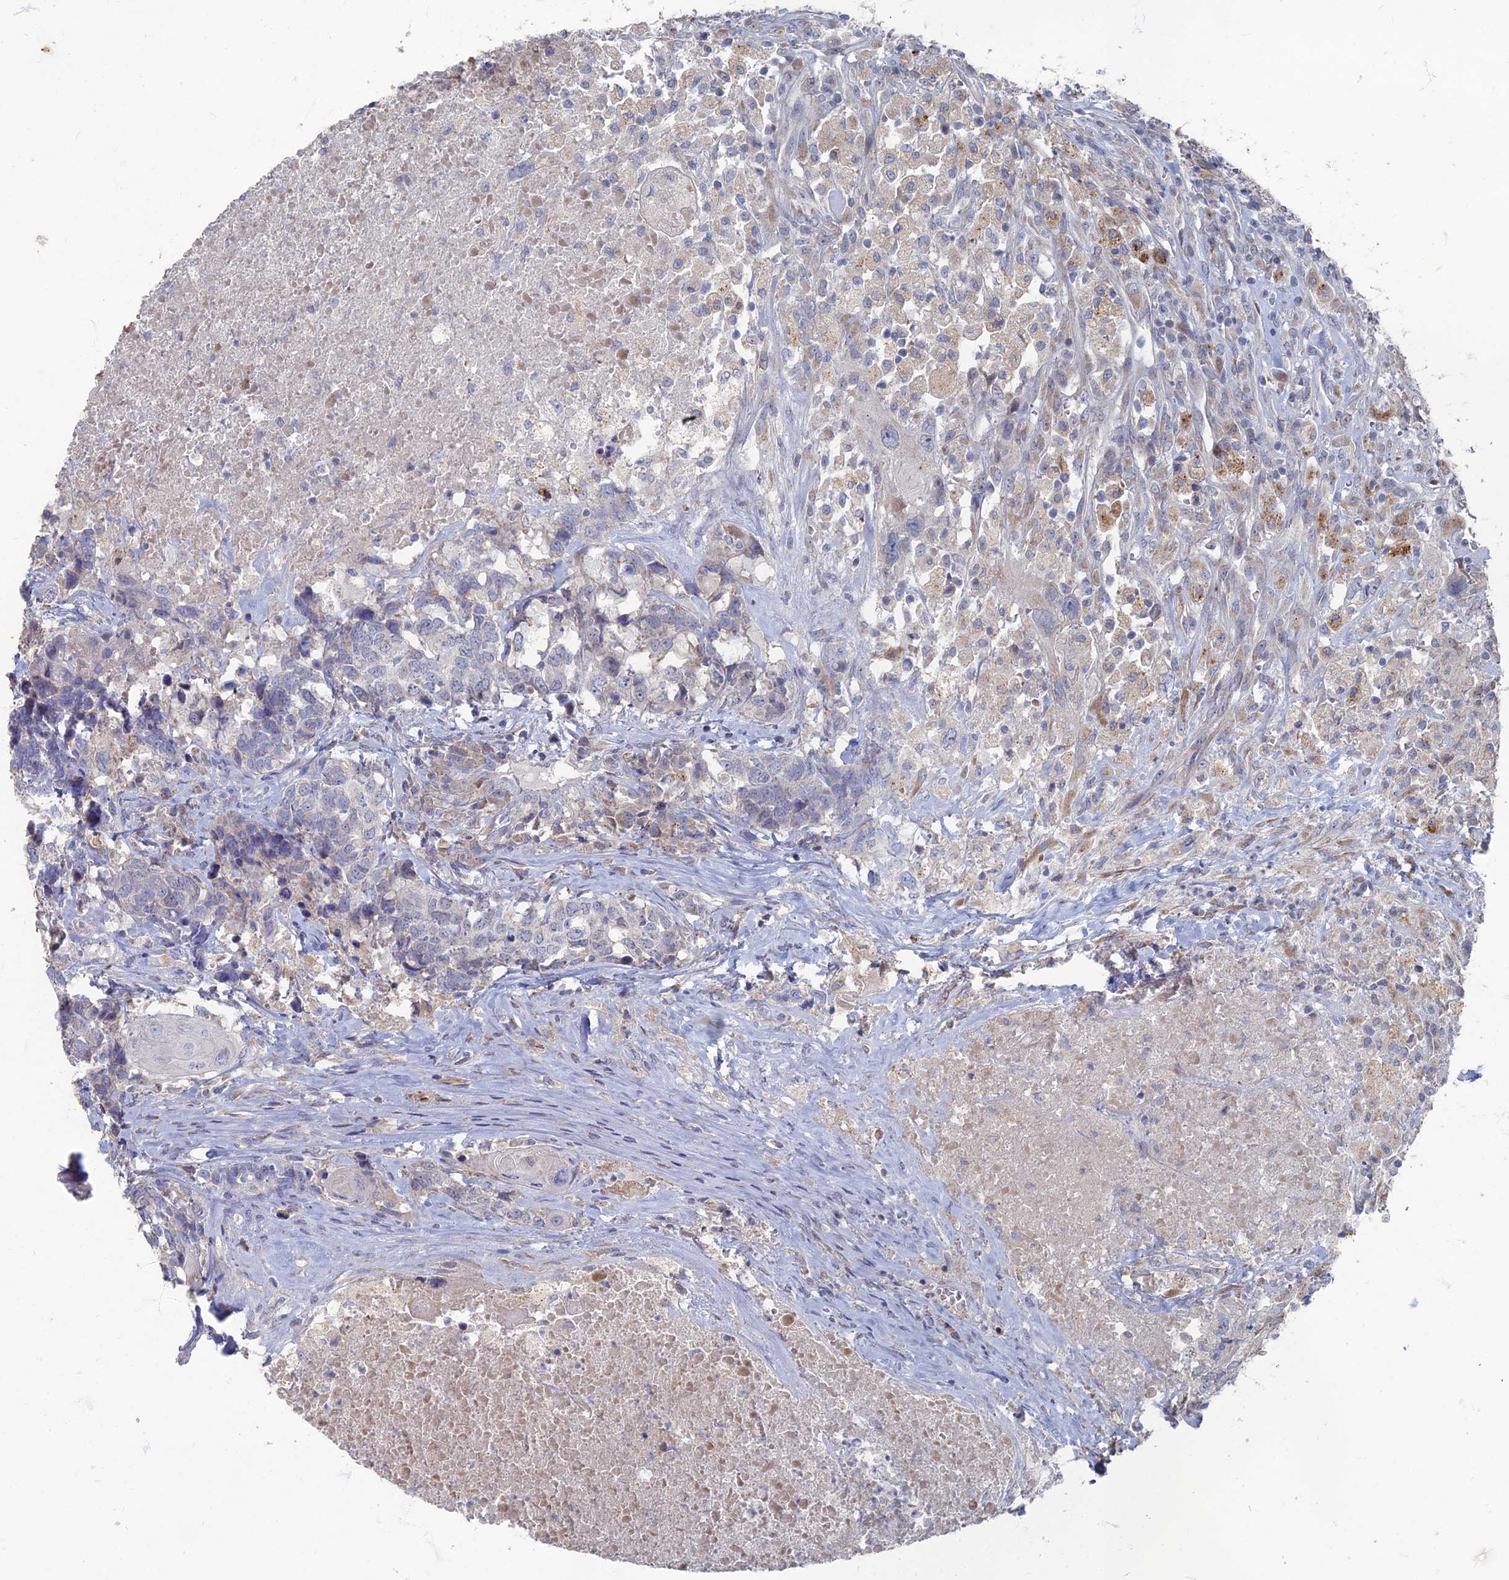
{"staining": {"intensity": "negative", "quantity": "none", "location": "none"}, "tissue": "head and neck cancer", "cell_type": "Tumor cells", "image_type": "cancer", "snomed": [{"axis": "morphology", "description": "Squamous cell carcinoma, NOS"}, {"axis": "topography", "description": "Head-Neck"}], "caption": "Head and neck squamous cell carcinoma stained for a protein using IHC reveals no positivity tumor cells.", "gene": "TMEM128", "patient": {"sex": "male", "age": 66}}